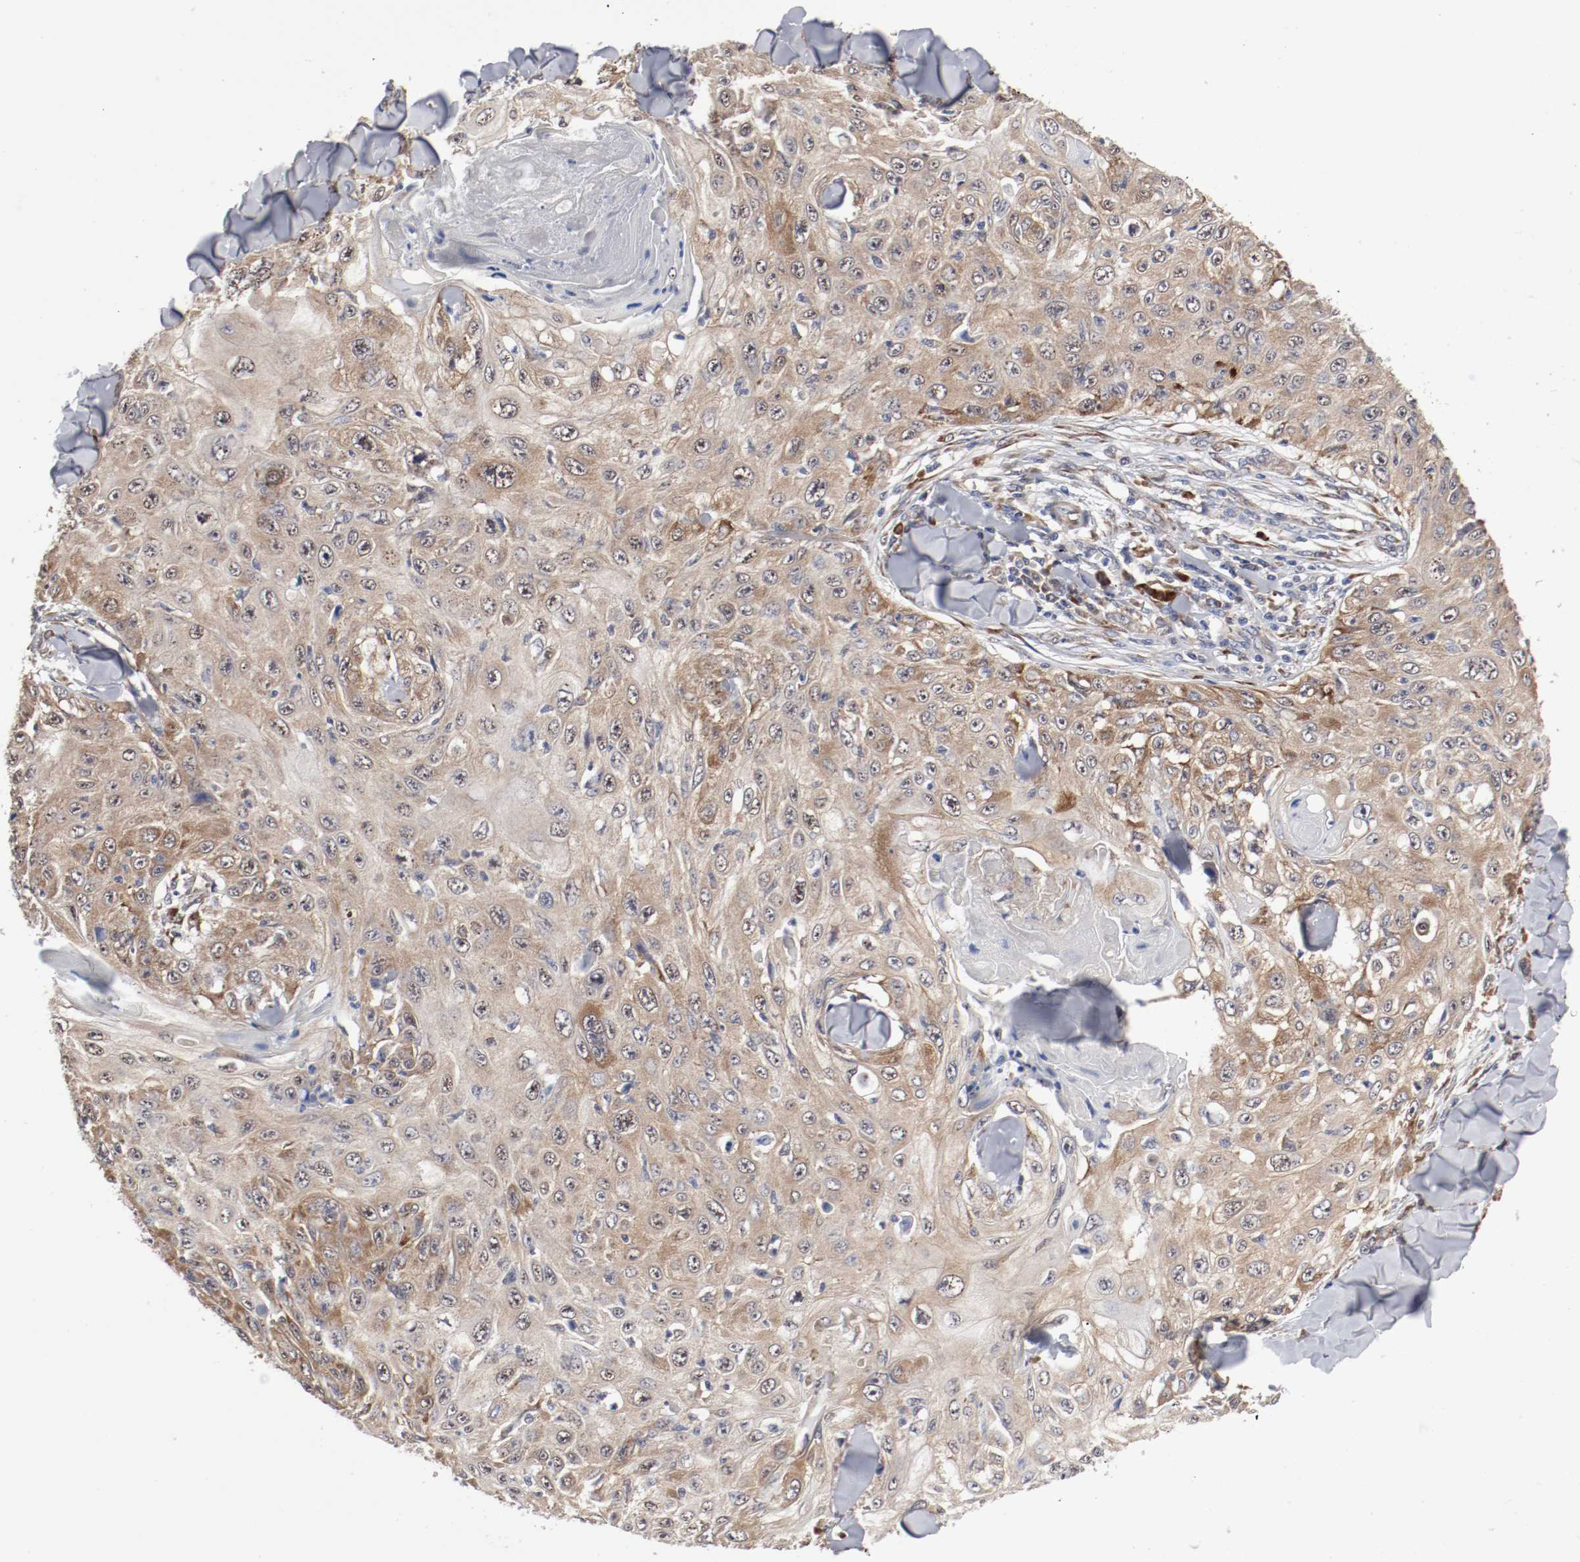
{"staining": {"intensity": "weak", "quantity": ">75%", "location": "cytoplasmic/membranous"}, "tissue": "skin cancer", "cell_type": "Tumor cells", "image_type": "cancer", "snomed": [{"axis": "morphology", "description": "Squamous cell carcinoma, NOS"}, {"axis": "topography", "description": "Skin"}], "caption": "Human skin cancer (squamous cell carcinoma) stained for a protein (brown) reveals weak cytoplasmic/membranous positive positivity in approximately >75% of tumor cells.", "gene": "FKBP3", "patient": {"sex": "male", "age": 86}}